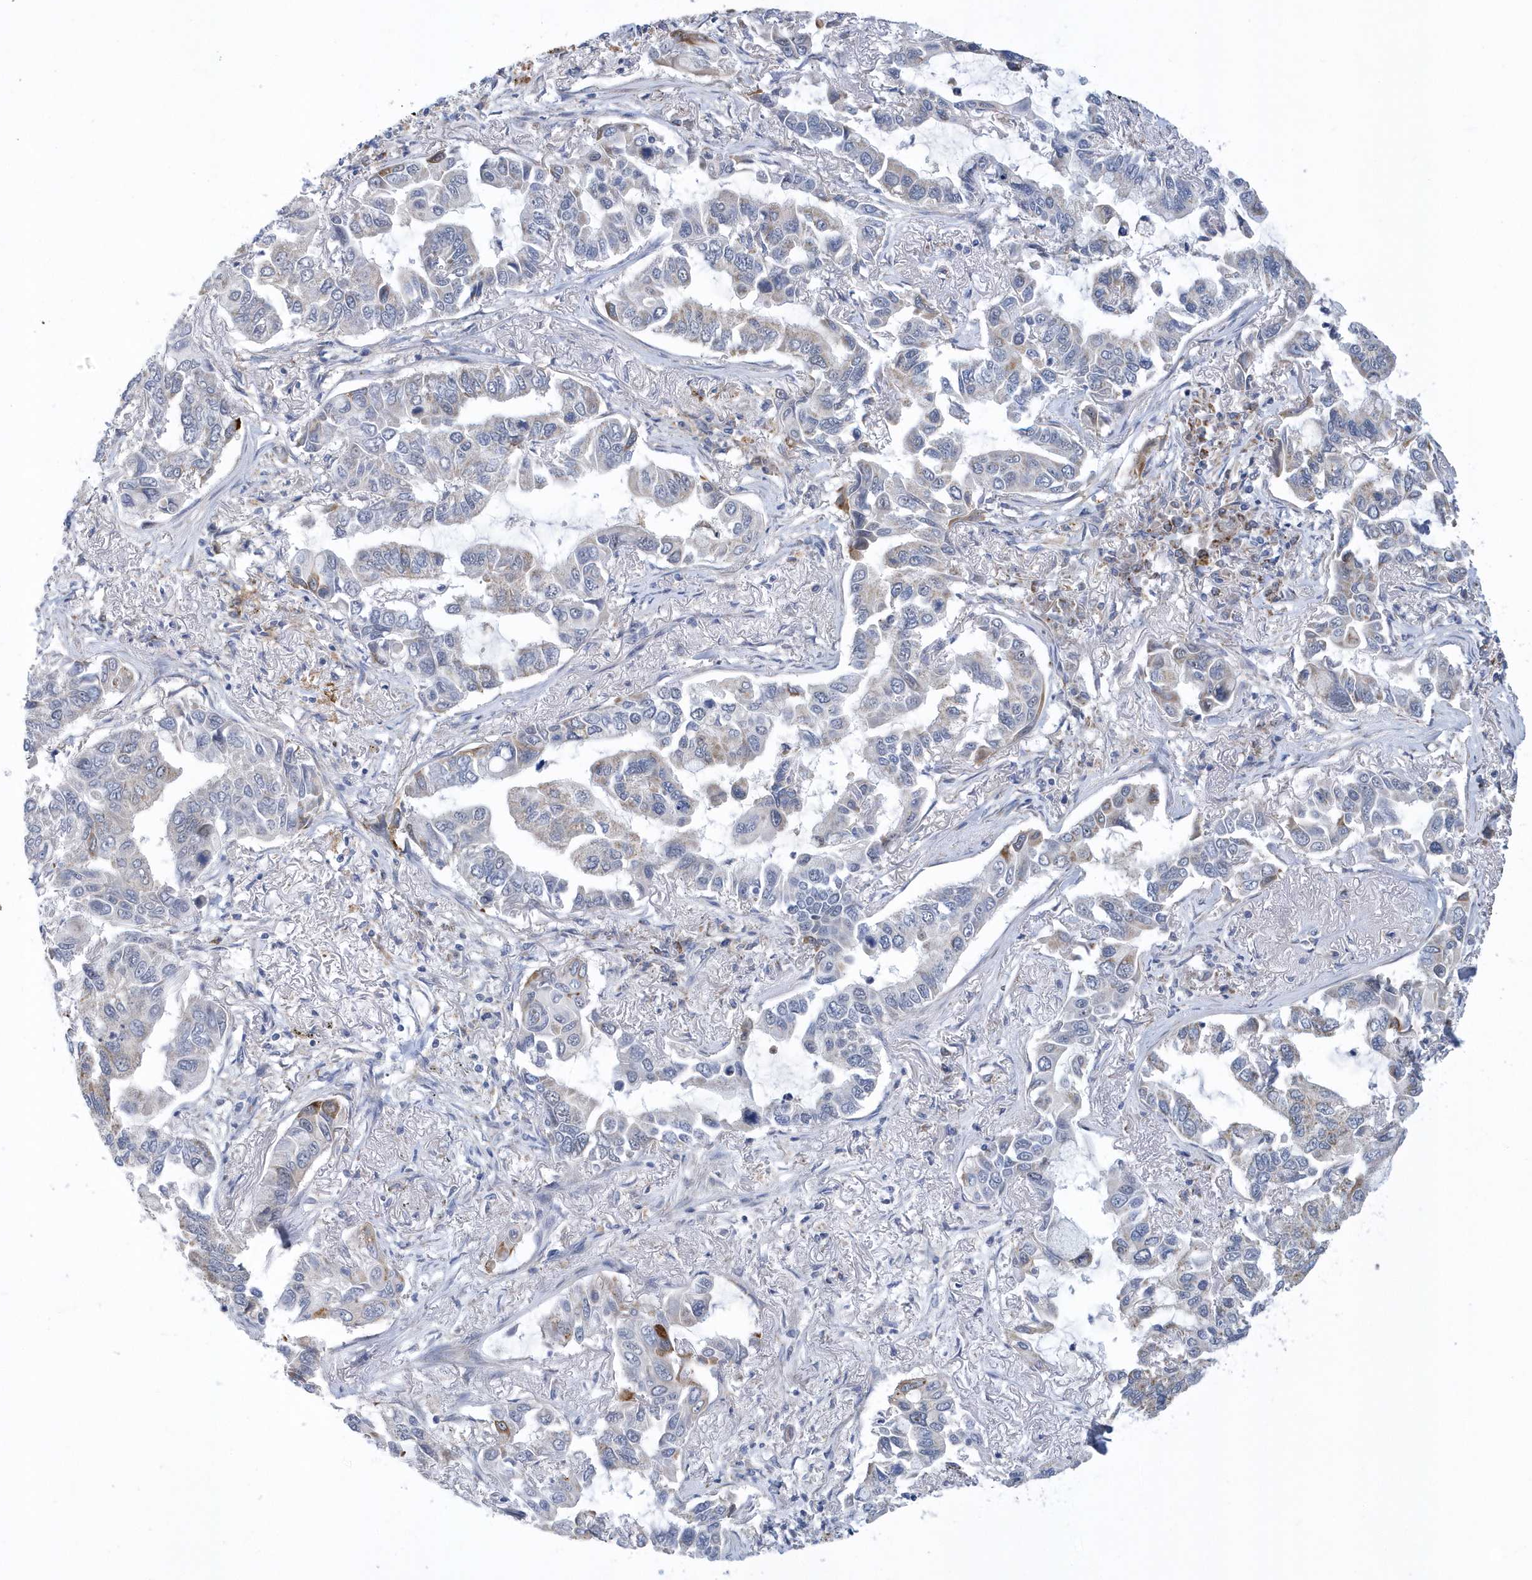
{"staining": {"intensity": "weak", "quantity": "<25%", "location": "cytoplasmic/membranous"}, "tissue": "lung cancer", "cell_type": "Tumor cells", "image_type": "cancer", "snomed": [{"axis": "morphology", "description": "Adenocarcinoma, NOS"}, {"axis": "topography", "description": "Lung"}], "caption": "Protein analysis of lung adenocarcinoma reveals no significant staining in tumor cells.", "gene": "VWA5B2", "patient": {"sex": "male", "age": 64}}